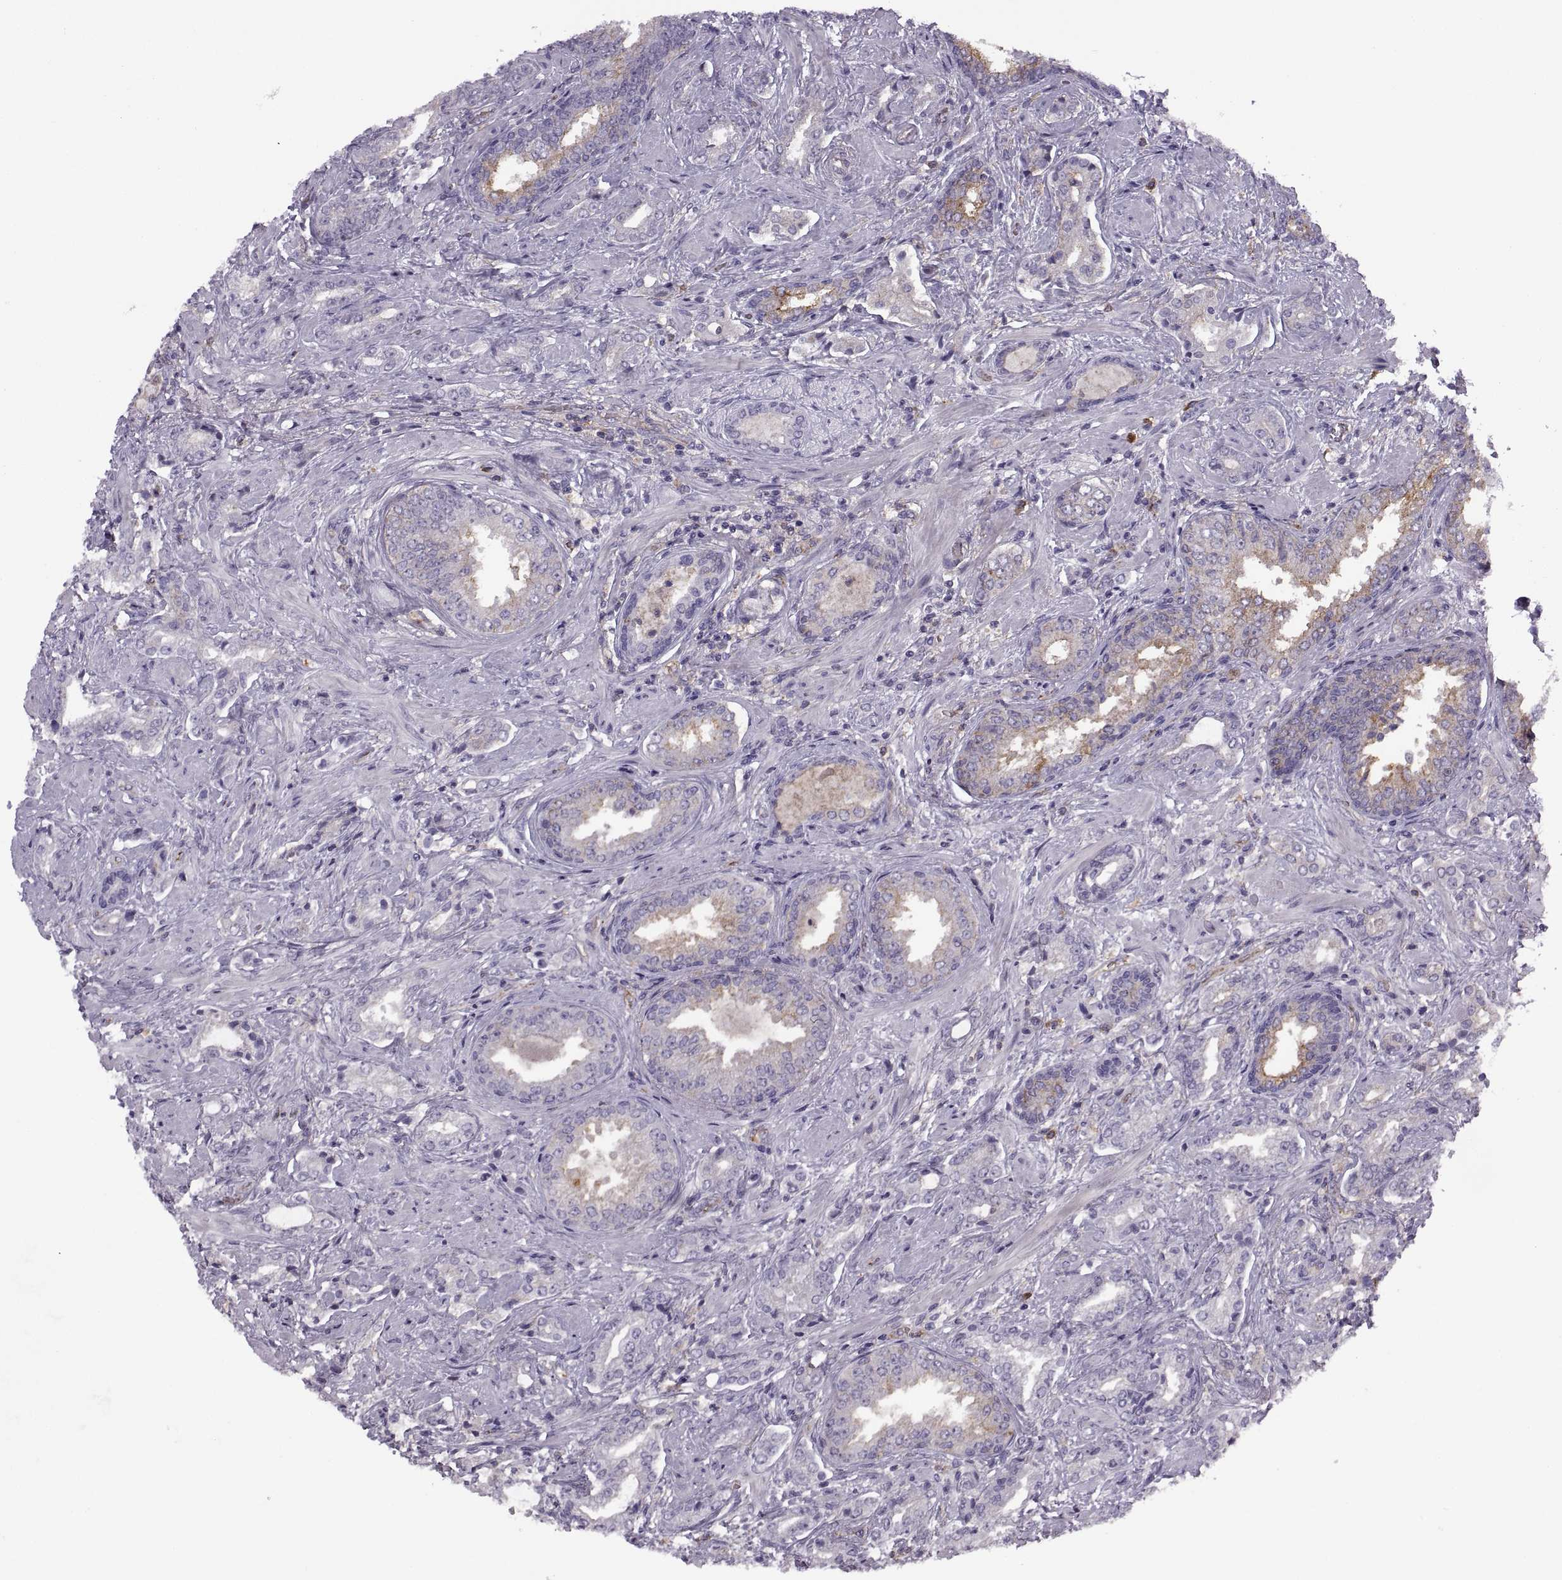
{"staining": {"intensity": "weak", "quantity": "<25%", "location": "cytoplasmic/membranous"}, "tissue": "prostate cancer", "cell_type": "Tumor cells", "image_type": "cancer", "snomed": [{"axis": "morphology", "description": "Adenocarcinoma, Low grade"}, {"axis": "topography", "description": "Prostate"}], "caption": "IHC of human prostate low-grade adenocarcinoma shows no staining in tumor cells.", "gene": "RALB", "patient": {"sex": "male", "age": 61}}